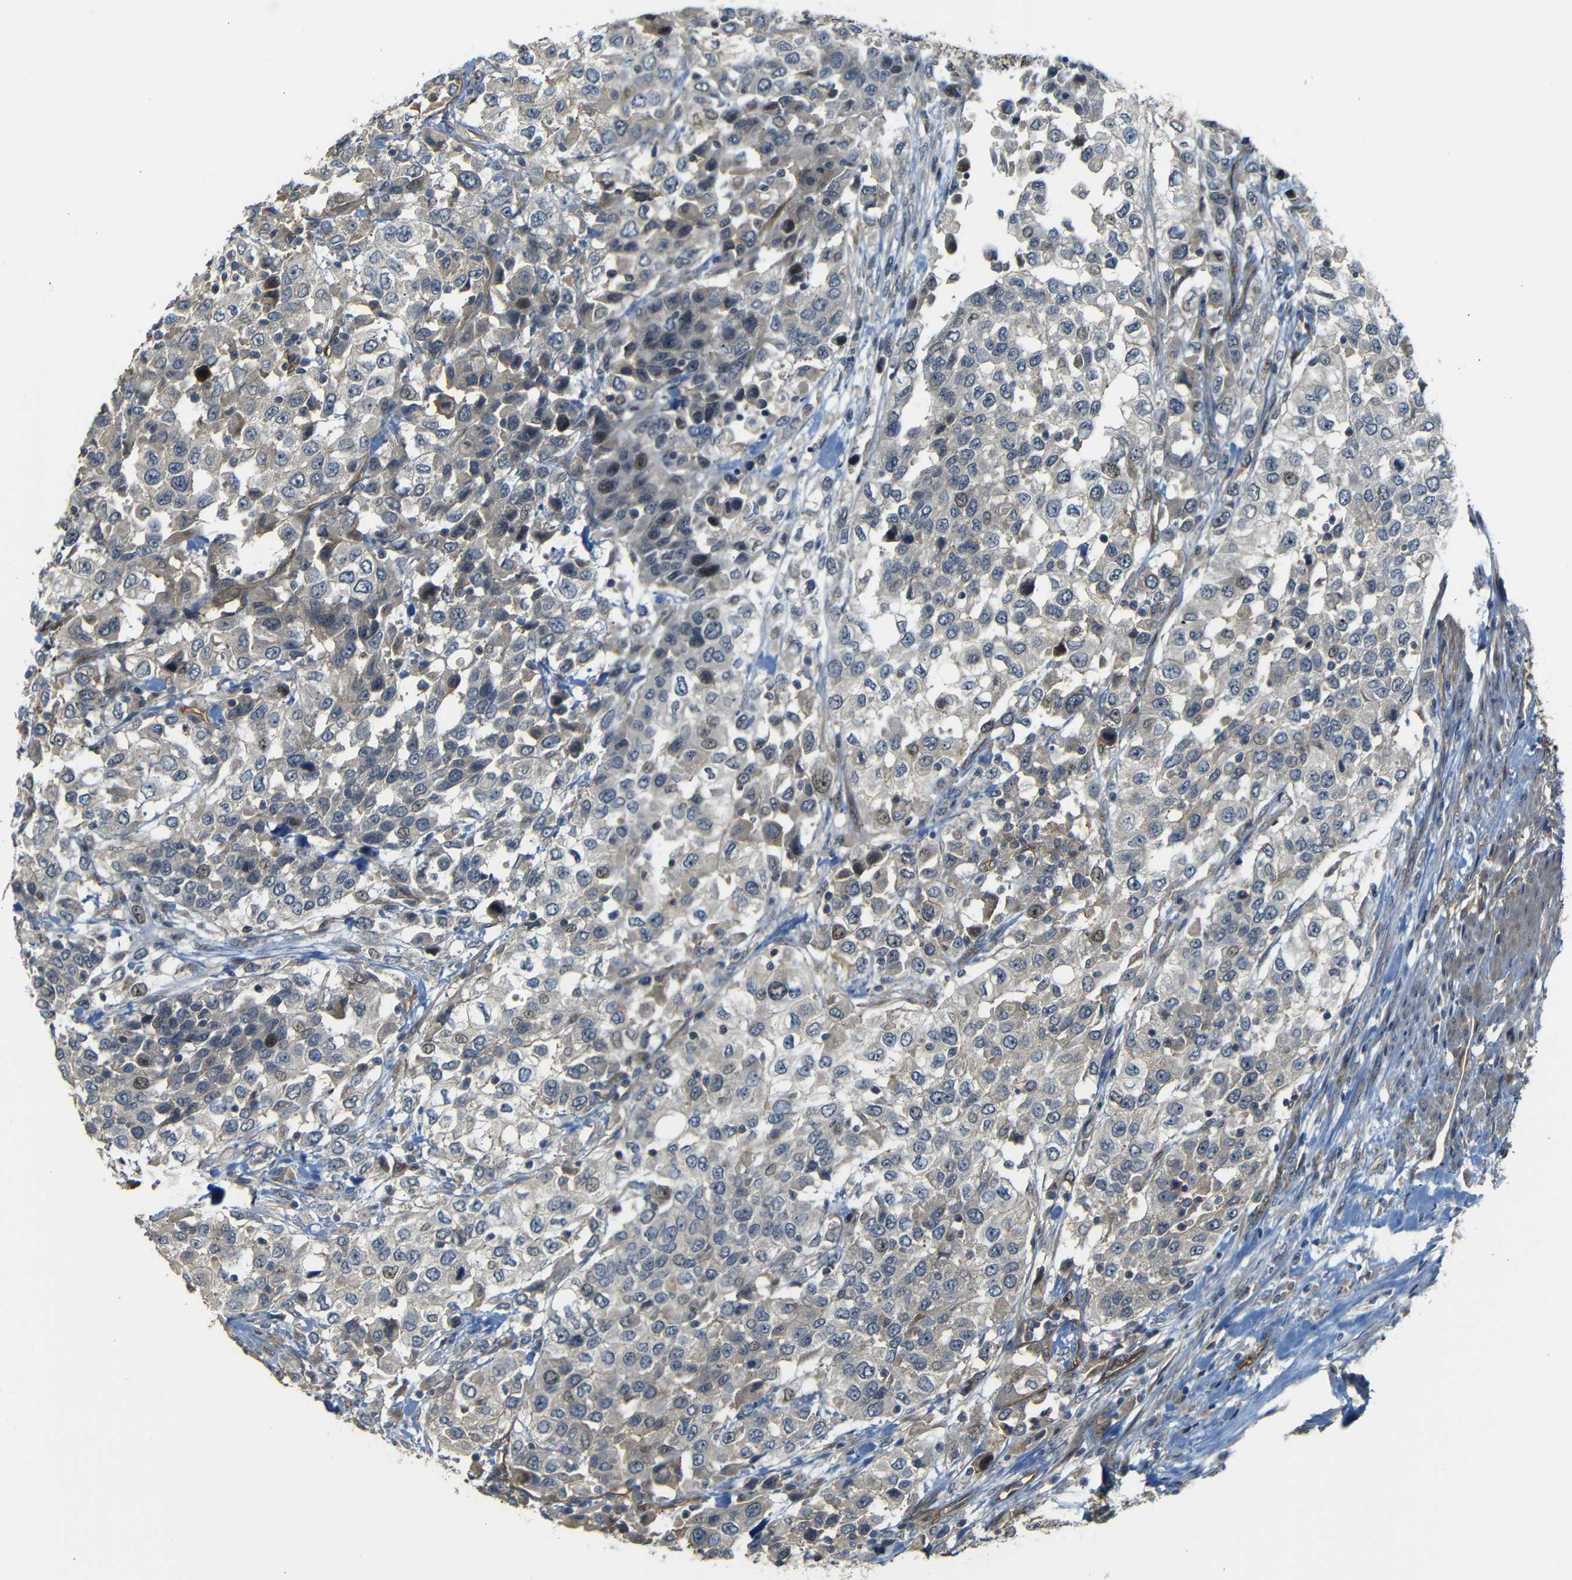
{"staining": {"intensity": "weak", "quantity": ">75%", "location": "cytoplasmic/membranous"}, "tissue": "urothelial cancer", "cell_type": "Tumor cells", "image_type": "cancer", "snomed": [{"axis": "morphology", "description": "Urothelial carcinoma, High grade"}, {"axis": "topography", "description": "Urinary bladder"}], "caption": "A brown stain labels weak cytoplasmic/membranous expression of a protein in human urothelial cancer tumor cells.", "gene": "RELL1", "patient": {"sex": "female", "age": 80}}